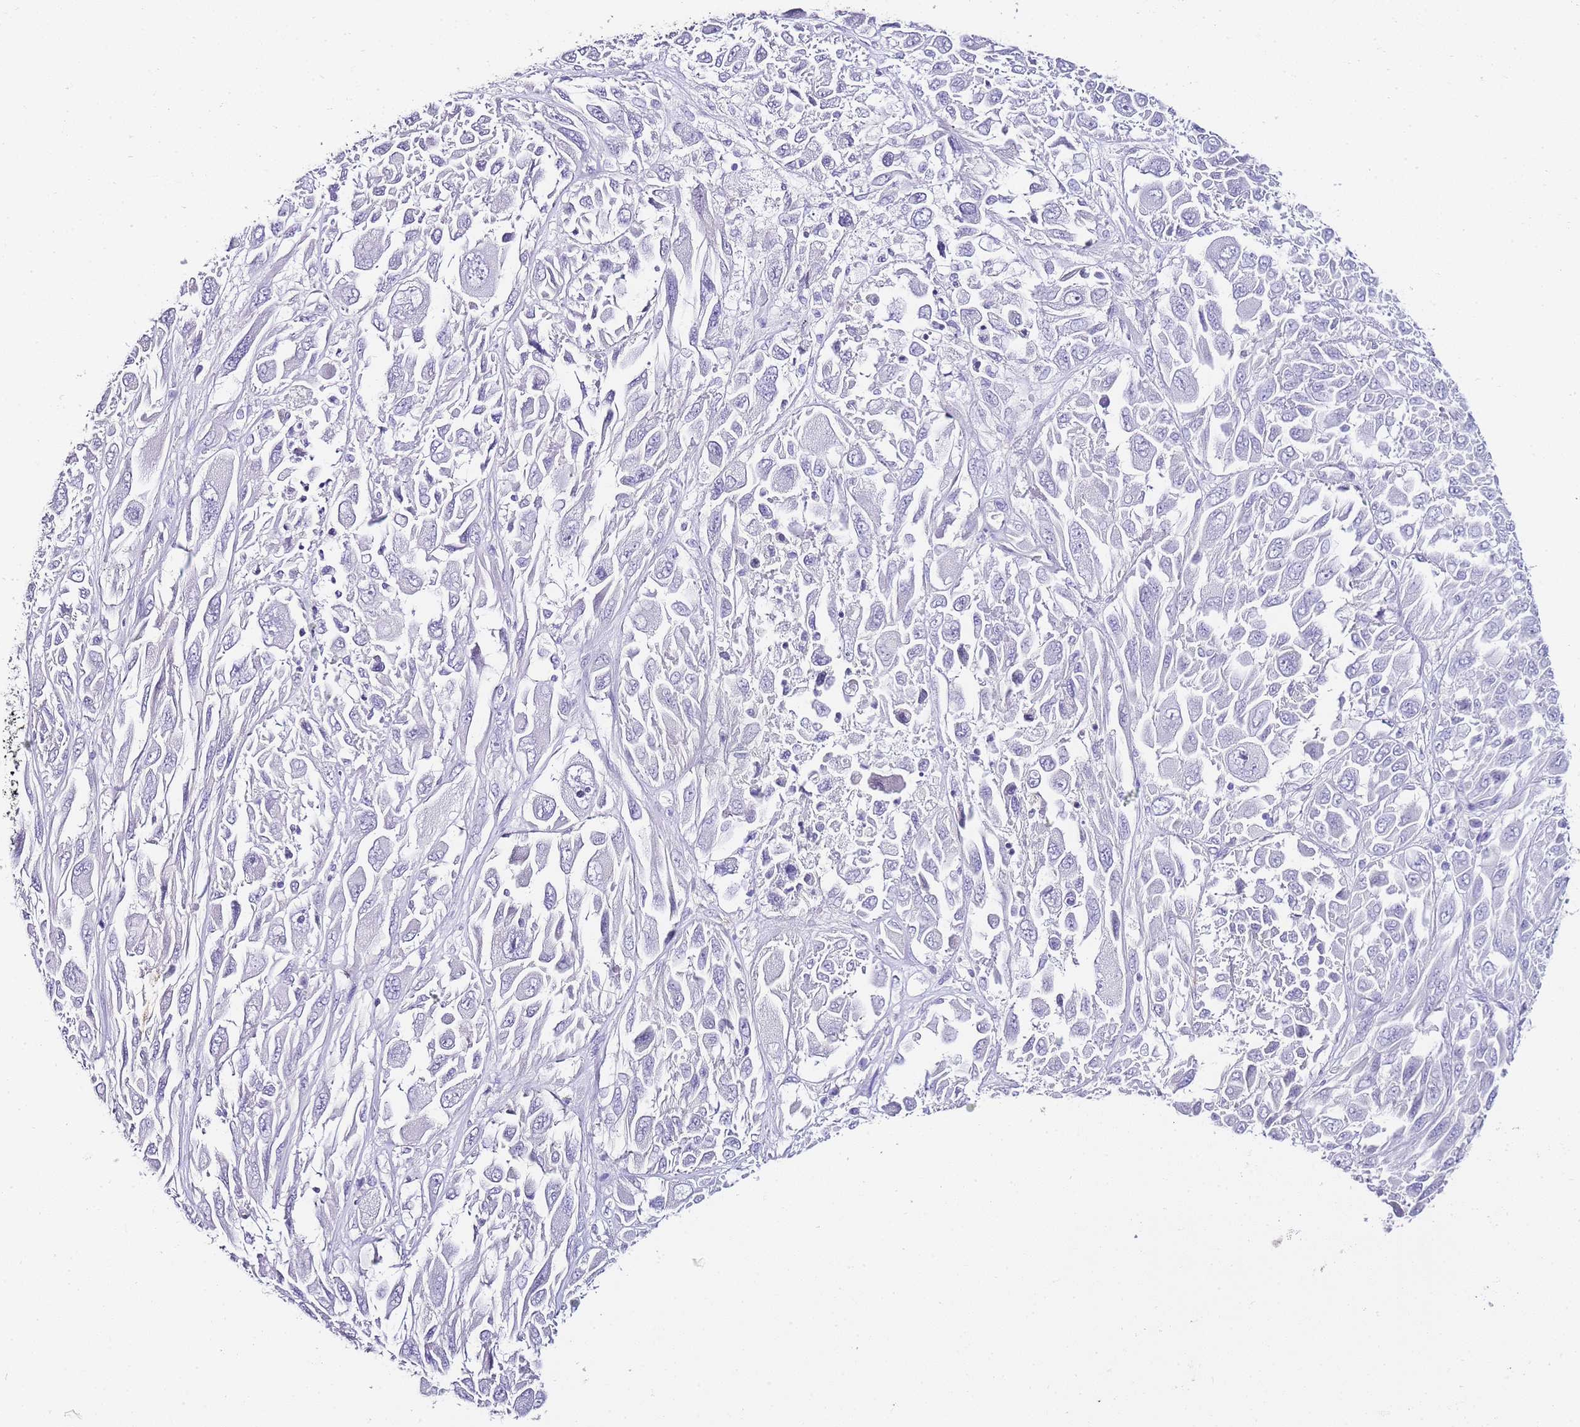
{"staining": {"intensity": "negative", "quantity": "none", "location": "none"}, "tissue": "melanoma", "cell_type": "Tumor cells", "image_type": "cancer", "snomed": [{"axis": "morphology", "description": "Malignant melanoma, NOS"}, {"axis": "topography", "description": "Skin"}], "caption": "Immunohistochemistry photomicrograph of melanoma stained for a protein (brown), which shows no staining in tumor cells.", "gene": "DPP4", "patient": {"sex": "female", "age": 91}}